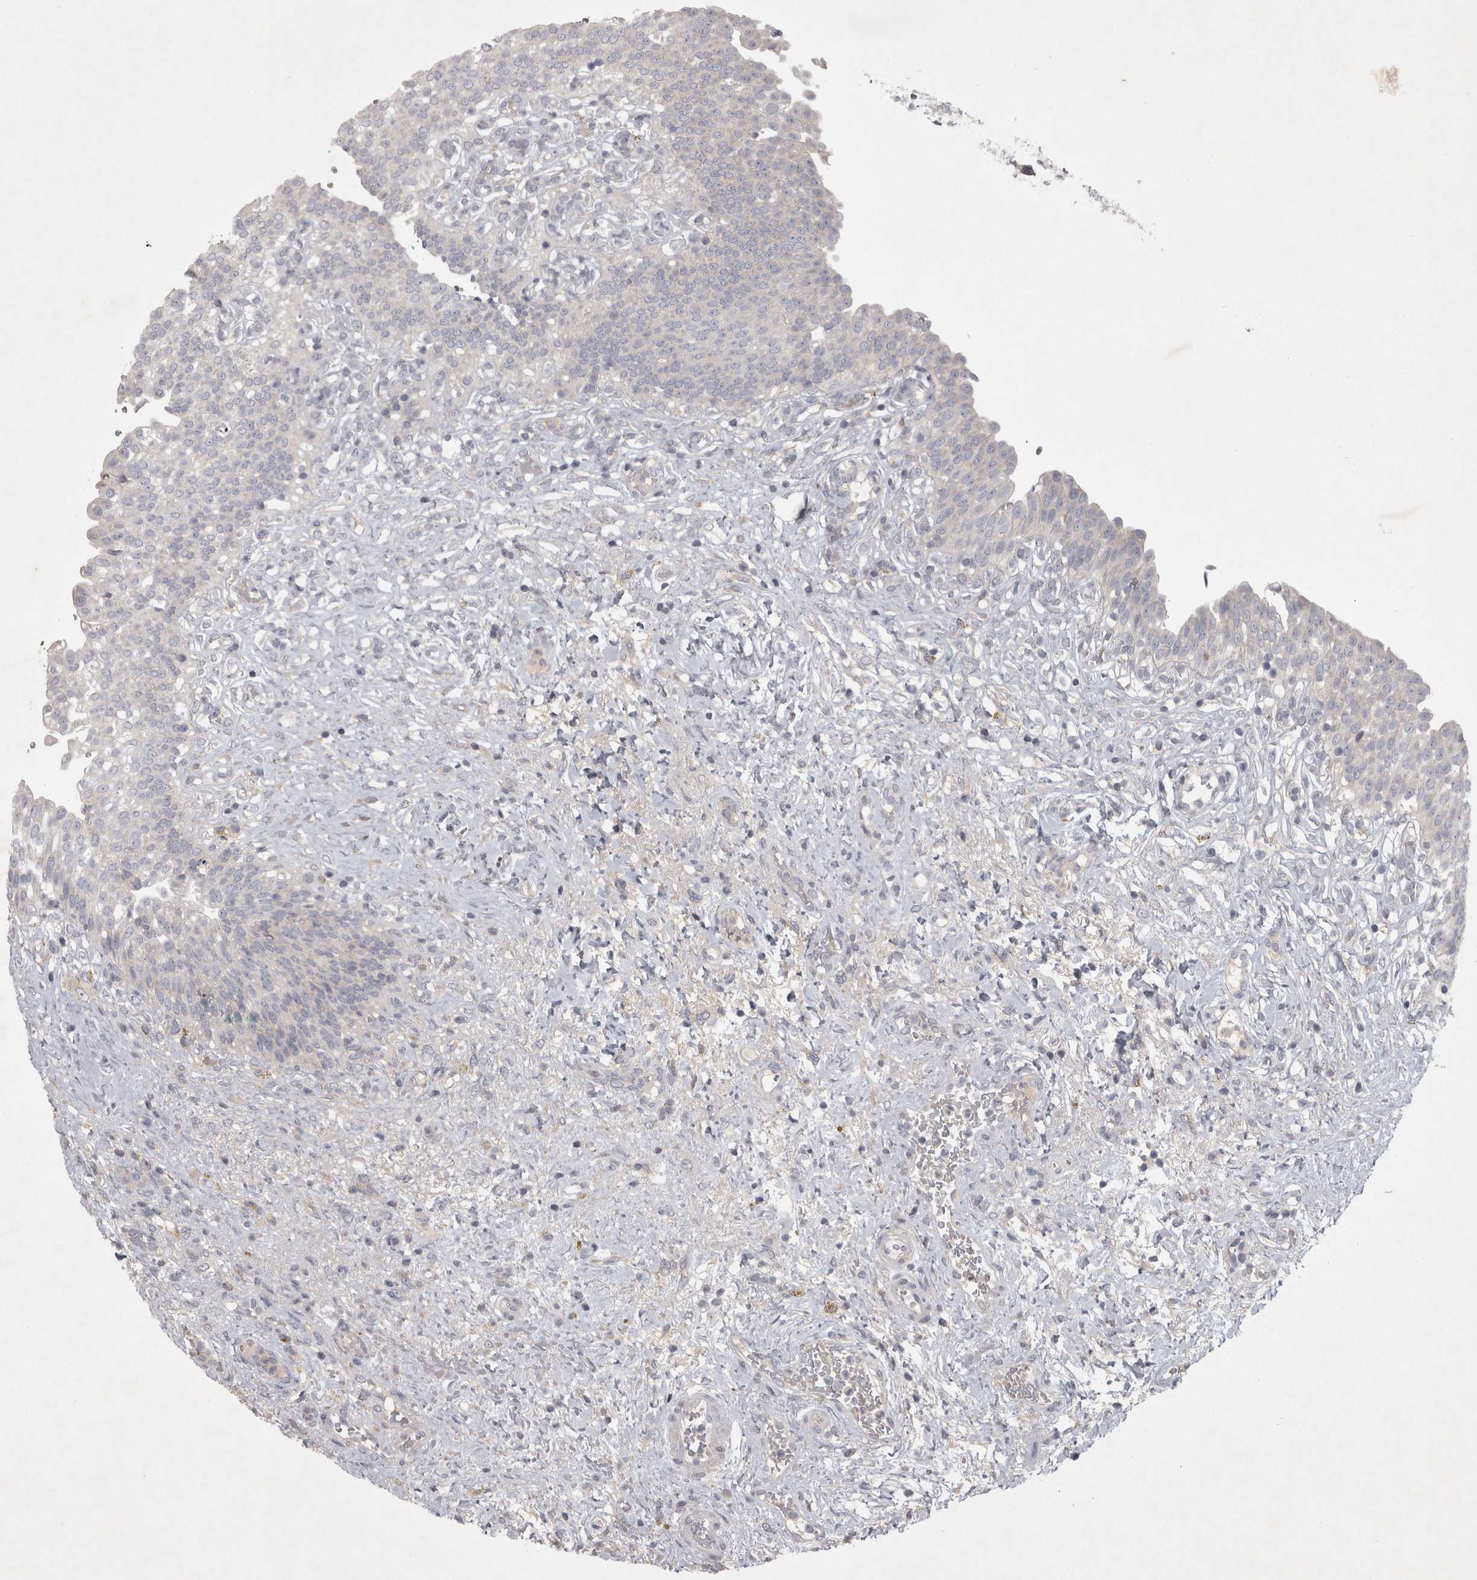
{"staining": {"intensity": "negative", "quantity": "none", "location": "none"}, "tissue": "urinary bladder", "cell_type": "Urothelial cells", "image_type": "normal", "snomed": [{"axis": "morphology", "description": "Urothelial carcinoma, High grade"}, {"axis": "topography", "description": "Urinary bladder"}], "caption": "Immunohistochemistry photomicrograph of normal urinary bladder: urinary bladder stained with DAB (3,3'-diaminobenzidine) exhibits no significant protein expression in urothelial cells.", "gene": "ENPP7", "patient": {"sex": "male", "age": 46}}